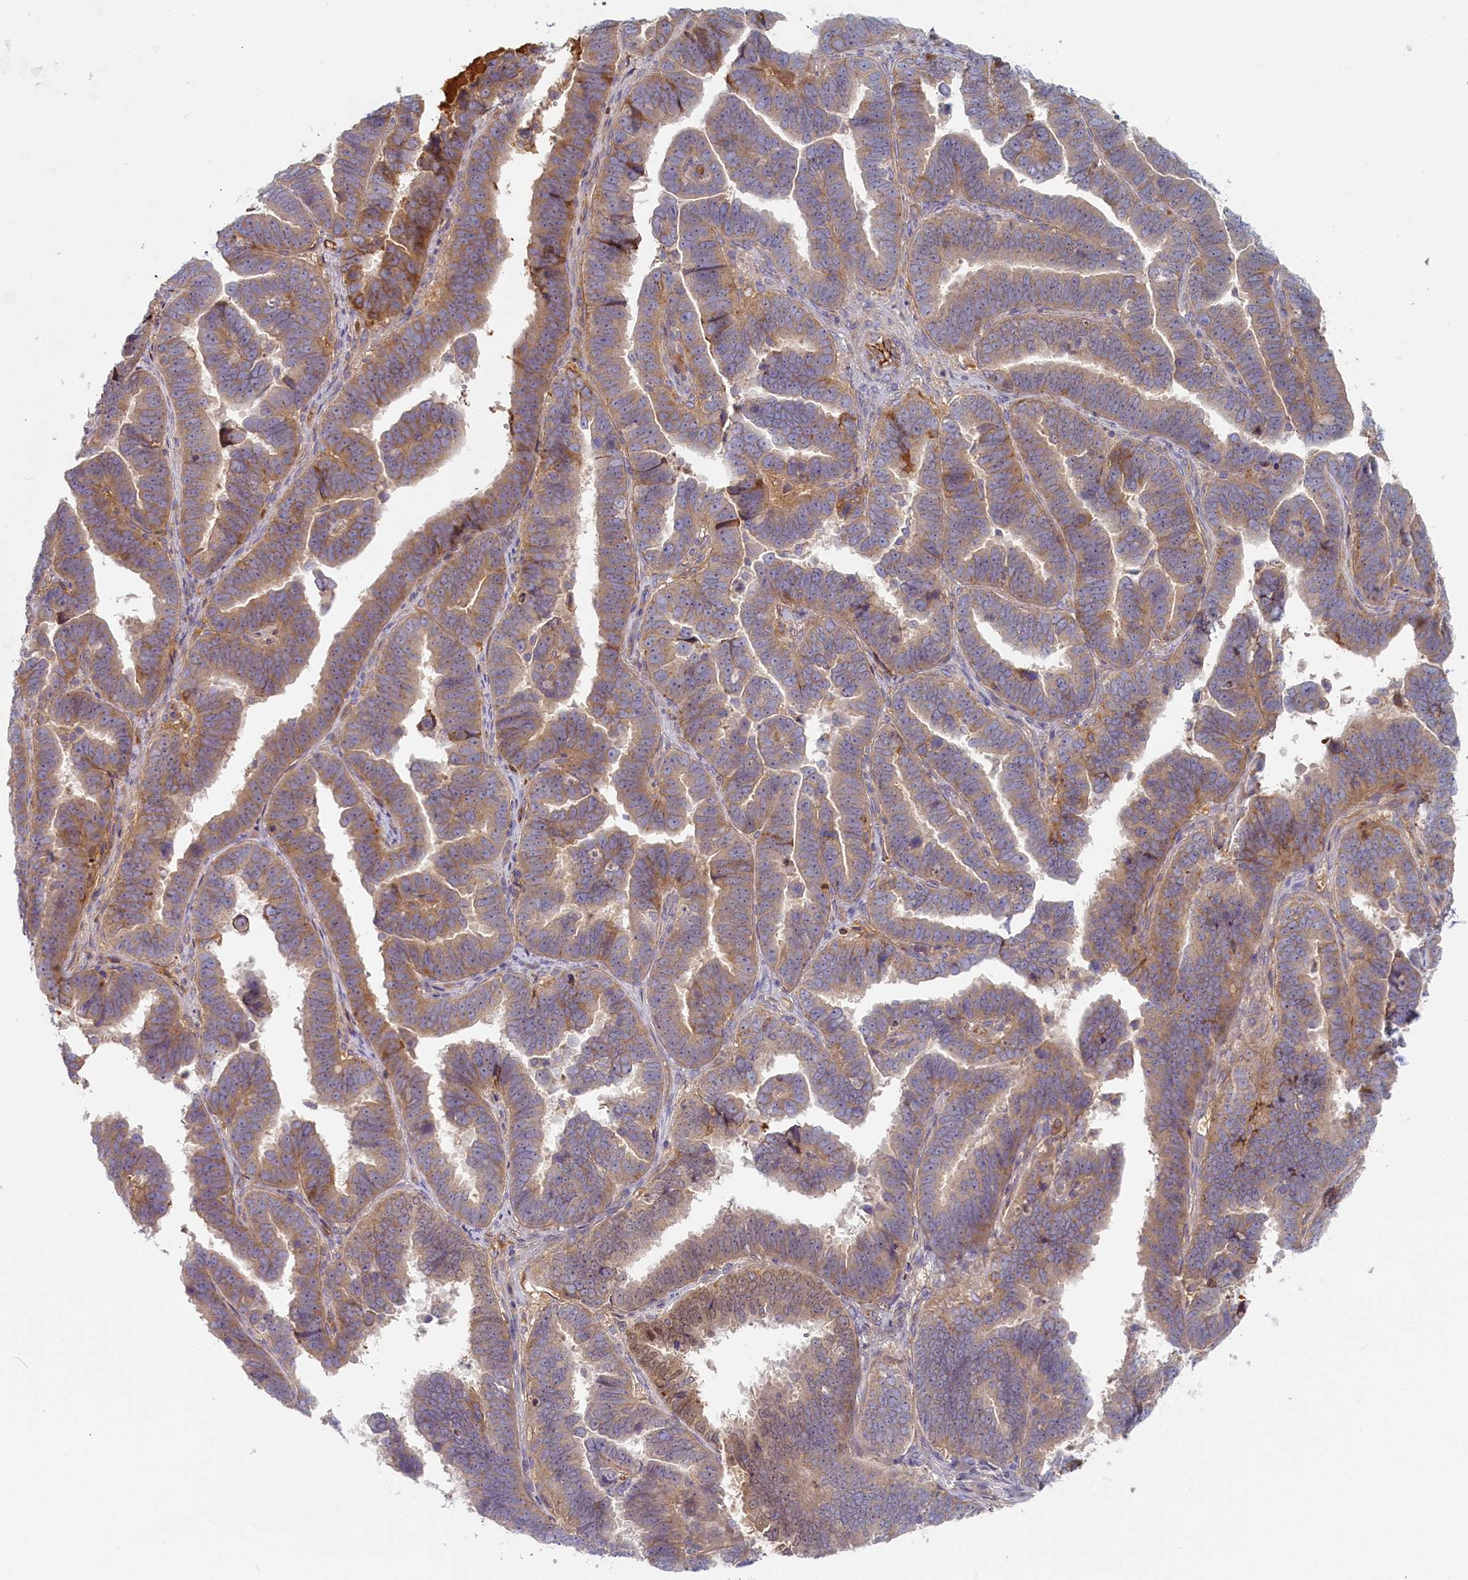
{"staining": {"intensity": "weak", "quantity": ">75%", "location": "cytoplasmic/membranous"}, "tissue": "endometrial cancer", "cell_type": "Tumor cells", "image_type": "cancer", "snomed": [{"axis": "morphology", "description": "Adenocarcinoma, NOS"}, {"axis": "topography", "description": "Endometrium"}], "caption": "Immunohistochemical staining of human adenocarcinoma (endometrial) displays low levels of weak cytoplasmic/membranous positivity in approximately >75% of tumor cells. The protein of interest is shown in brown color, while the nuclei are stained blue.", "gene": "STX16", "patient": {"sex": "female", "age": 75}}